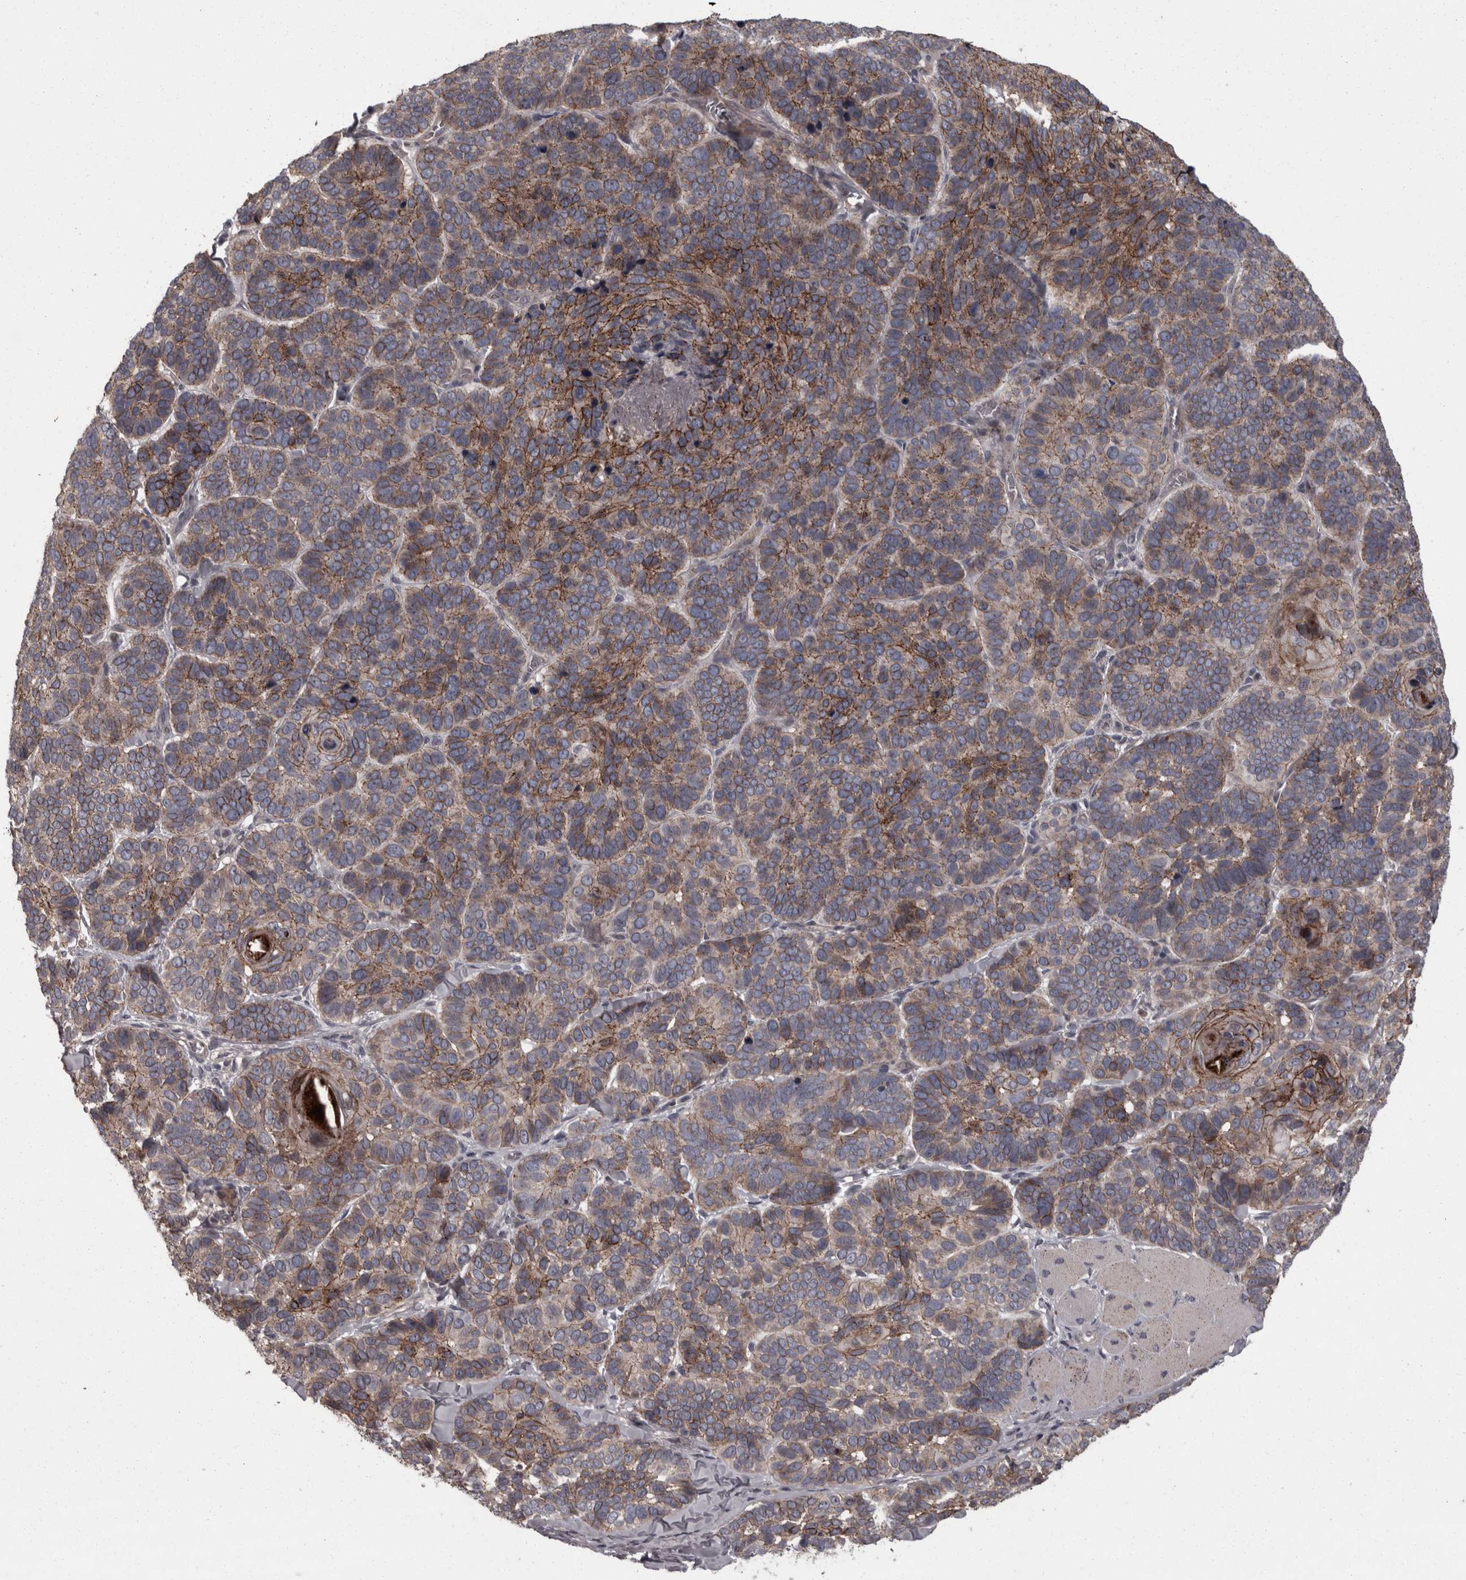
{"staining": {"intensity": "moderate", "quantity": "25%-75%", "location": "cytoplasmic/membranous"}, "tissue": "skin cancer", "cell_type": "Tumor cells", "image_type": "cancer", "snomed": [{"axis": "morphology", "description": "Basal cell carcinoma"}, {"axis": "topography", "description": "Skin"}], "caption": "About 25%-75% of tumor cells in human basal cell carcinoma (skin) show moderate cytoplasmic/membranous protein positivity as visualized by brown immunohistochemical staining.", "gene": "PCDH17", "patient": {"sex": "male", "age": 62}}